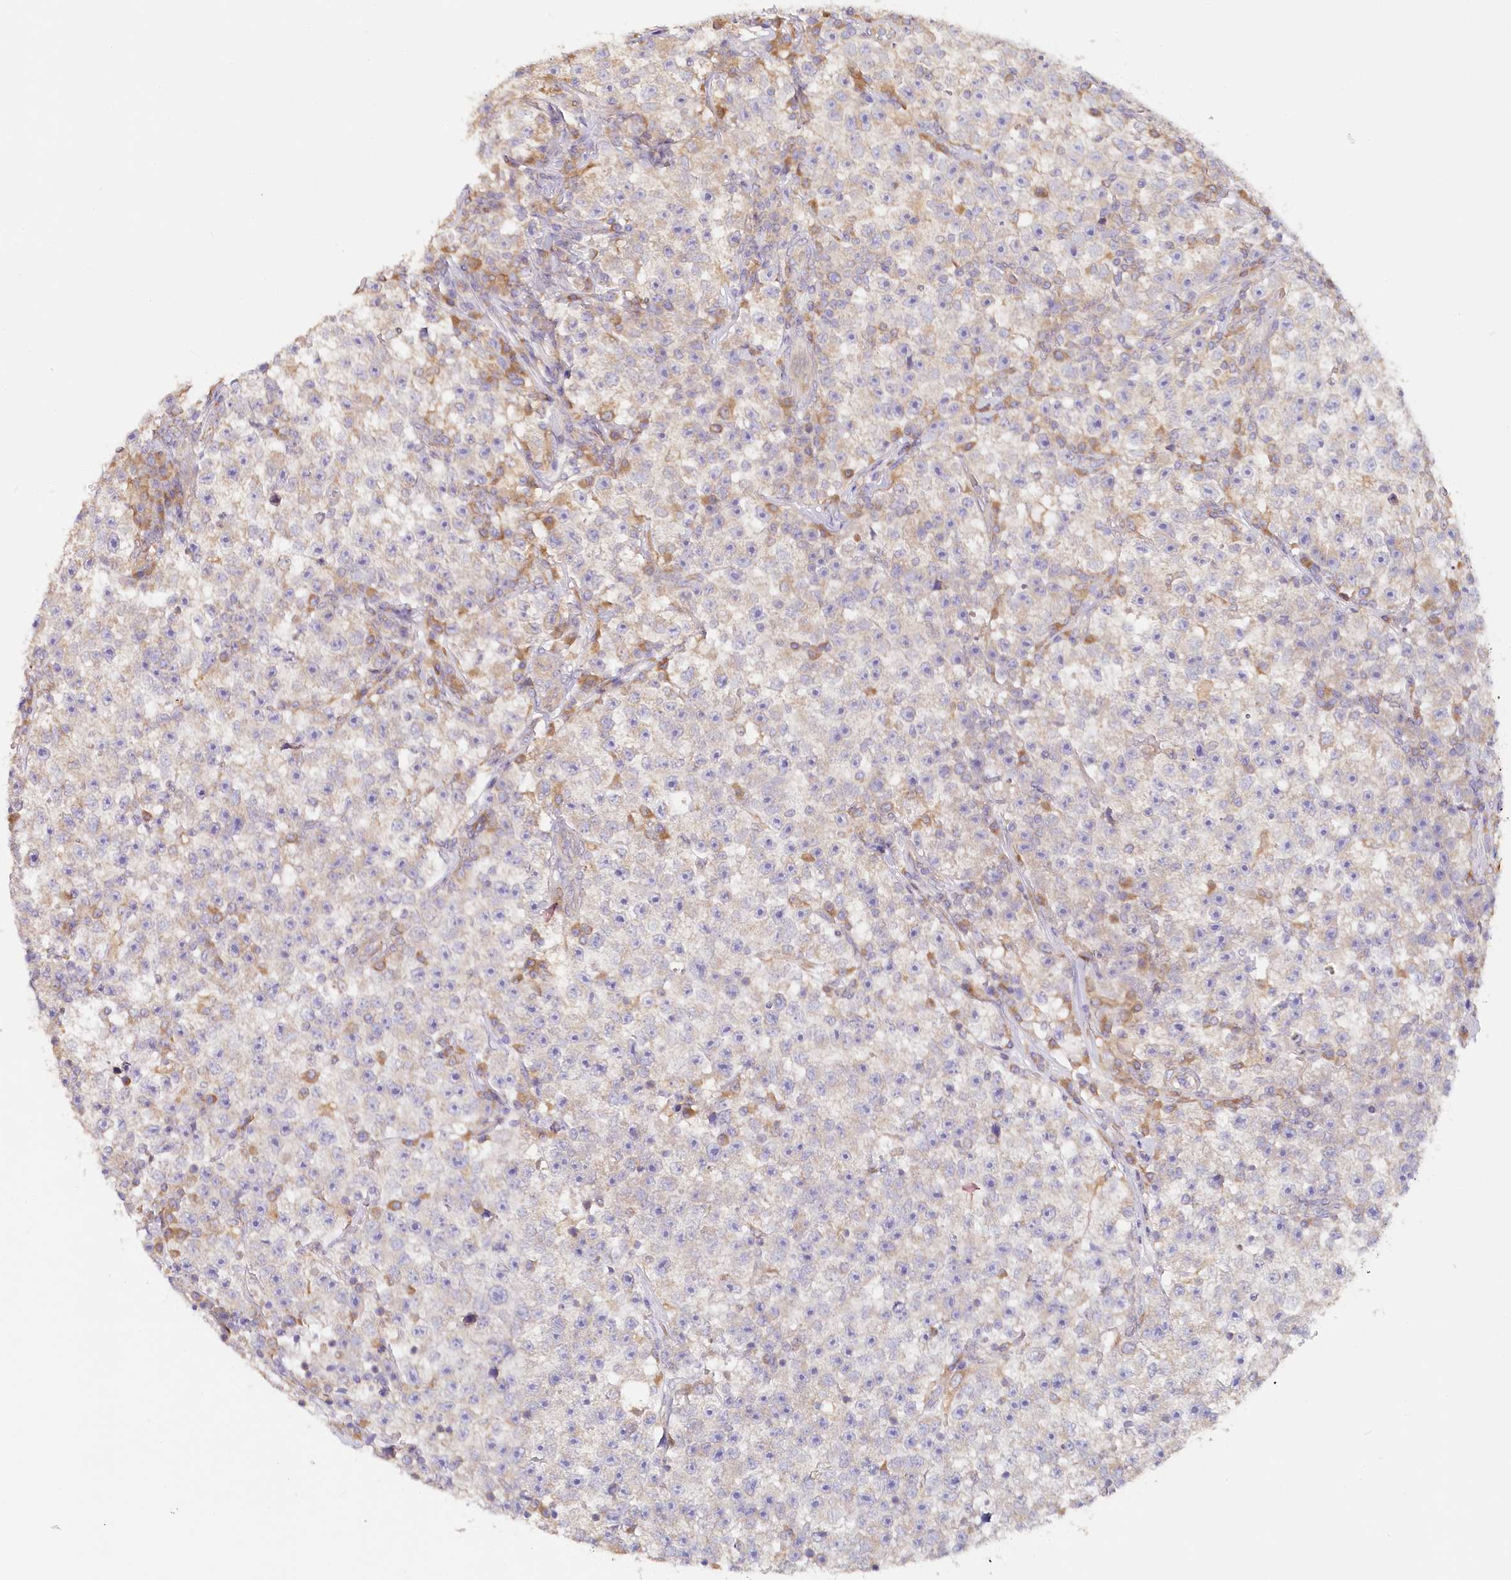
{"staining": {"intensity": "moderate", "quantity": "<25%", "location": "cytoplasmic/membranous"}, "tissue": "testis cancer", "cell_type": "Tumor cells", "image_type": "cancer", "snomed": [{"axis": "morphology", "description": "Seminoma, NOS"}, {"axis": "topography", "description": "Testis"}], "caption": "Protein analysis of testis cancer (seminoma) tissue displays moderate cytoplasmic/membranous positivity in about <25% of tumor cells.", "gene": "PAIP2", "patient": {"sex": "male", "age": 22}}